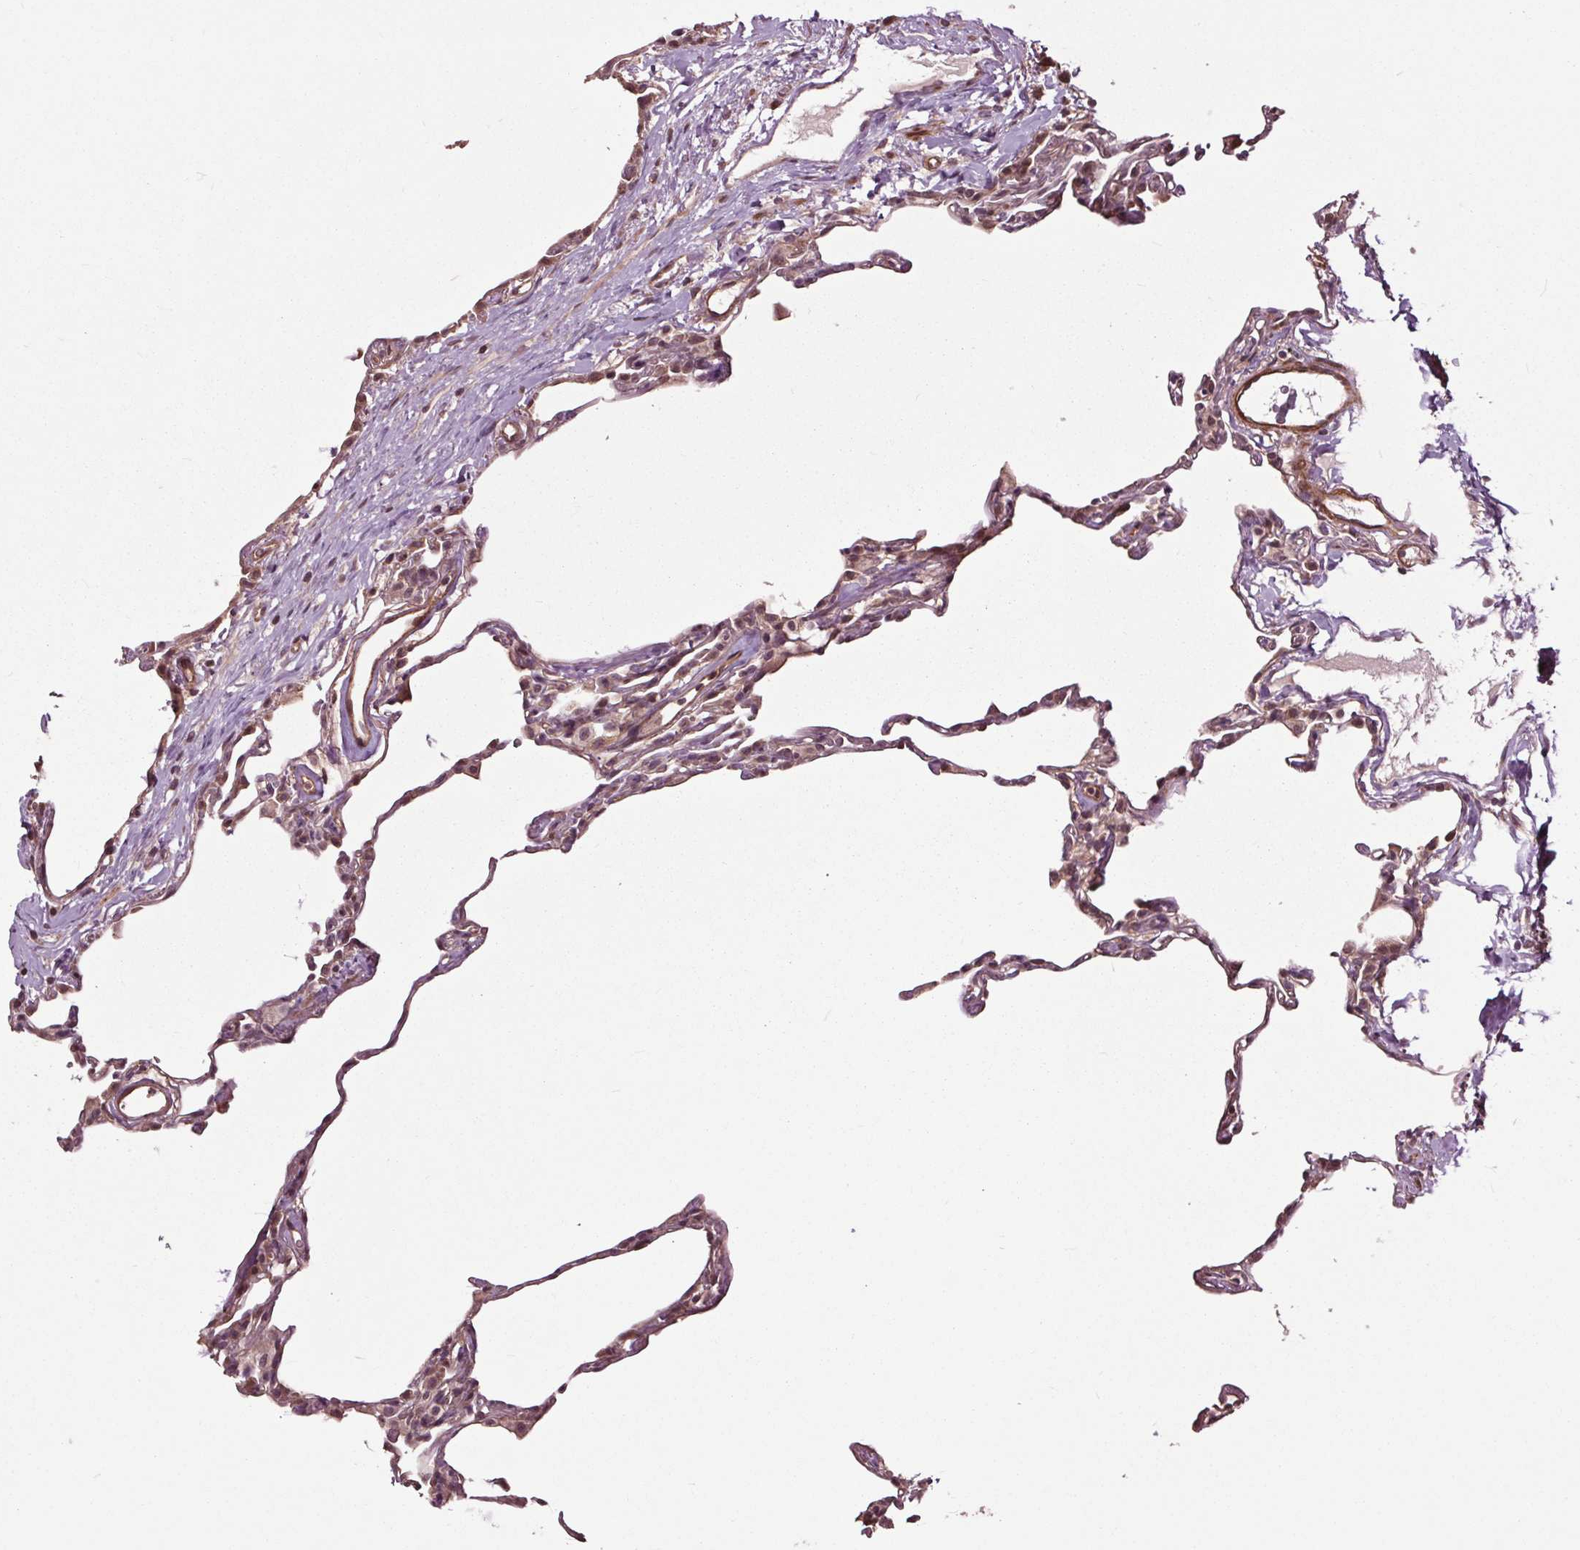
{"staining": {"intensity": "weak", "quantity": "<25%", "location": "cytoplasmic/membranous,nuclear"}, "tissue": "lung", "cell_type": "Alveolar cells", "image_type": "normal", "snomed": [{"axis": "morphology", "description": "Normal tissue, NOS"}, {"axis": "topography", "description": "Lung"}], "caption": "A micrograph of lung stained for a protein demonstrates no brown staining in alveolar cells.", "gene": "CEP95", "patient": {"sex": "female", "age": 57}}